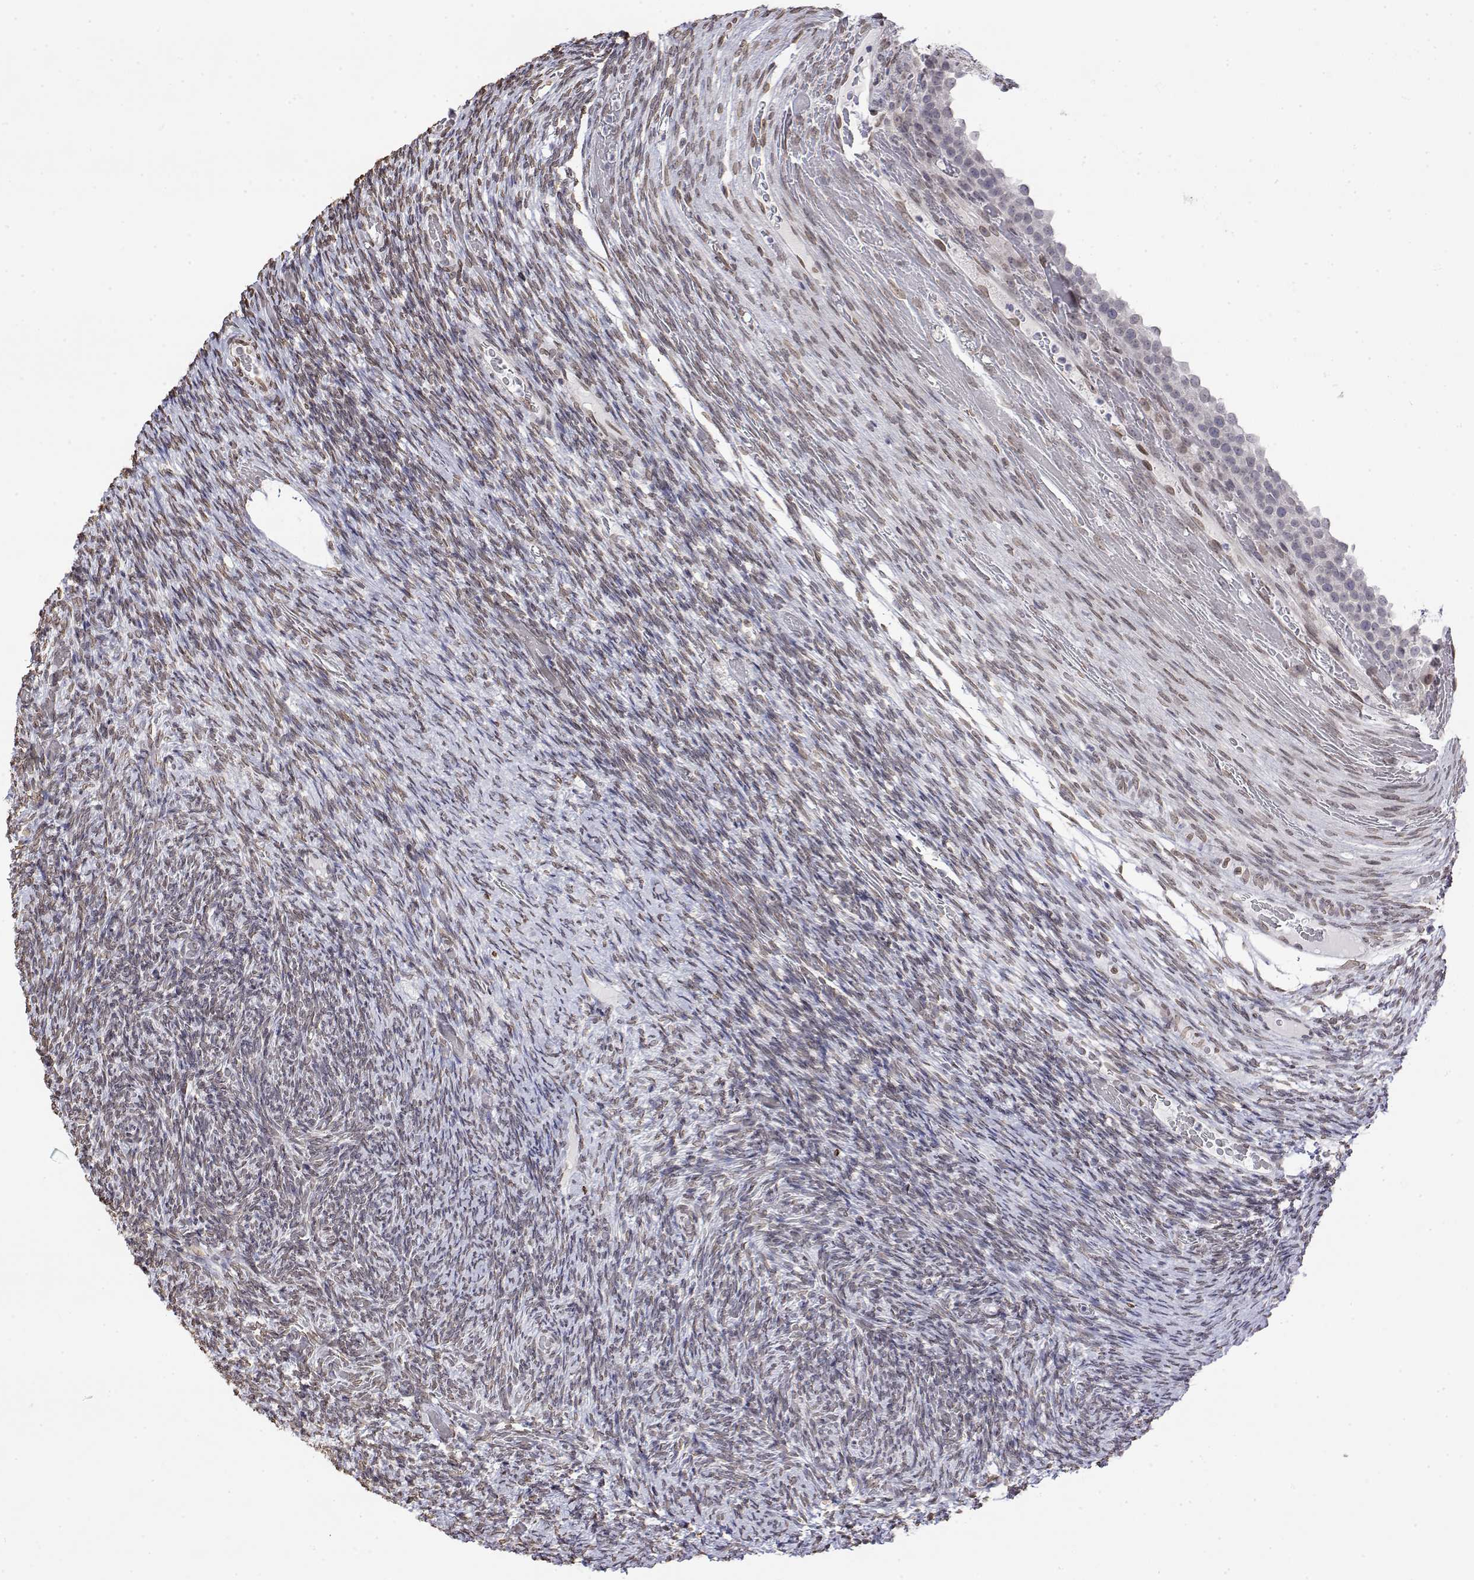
{"staining": {"intensity": "weak", "quantity": "25%-75%", "location": "nuclear"}, "tissue": "ovary", "cell_type": "Ovarian stroma cells", "image_type": "normal", "snomed": [{"axis": "morphology", "description": "Normal tissue, NOS"}, {"axis": "topography", "description": "Ovary"}], "caption": "Ovary stained for a protein (brown) displays weak nuclear positive staining in approximately 25%-75% of ovarian stroma cells.", "gene": "ZNF532", "patient": {"sex": "female", "age": 34}}